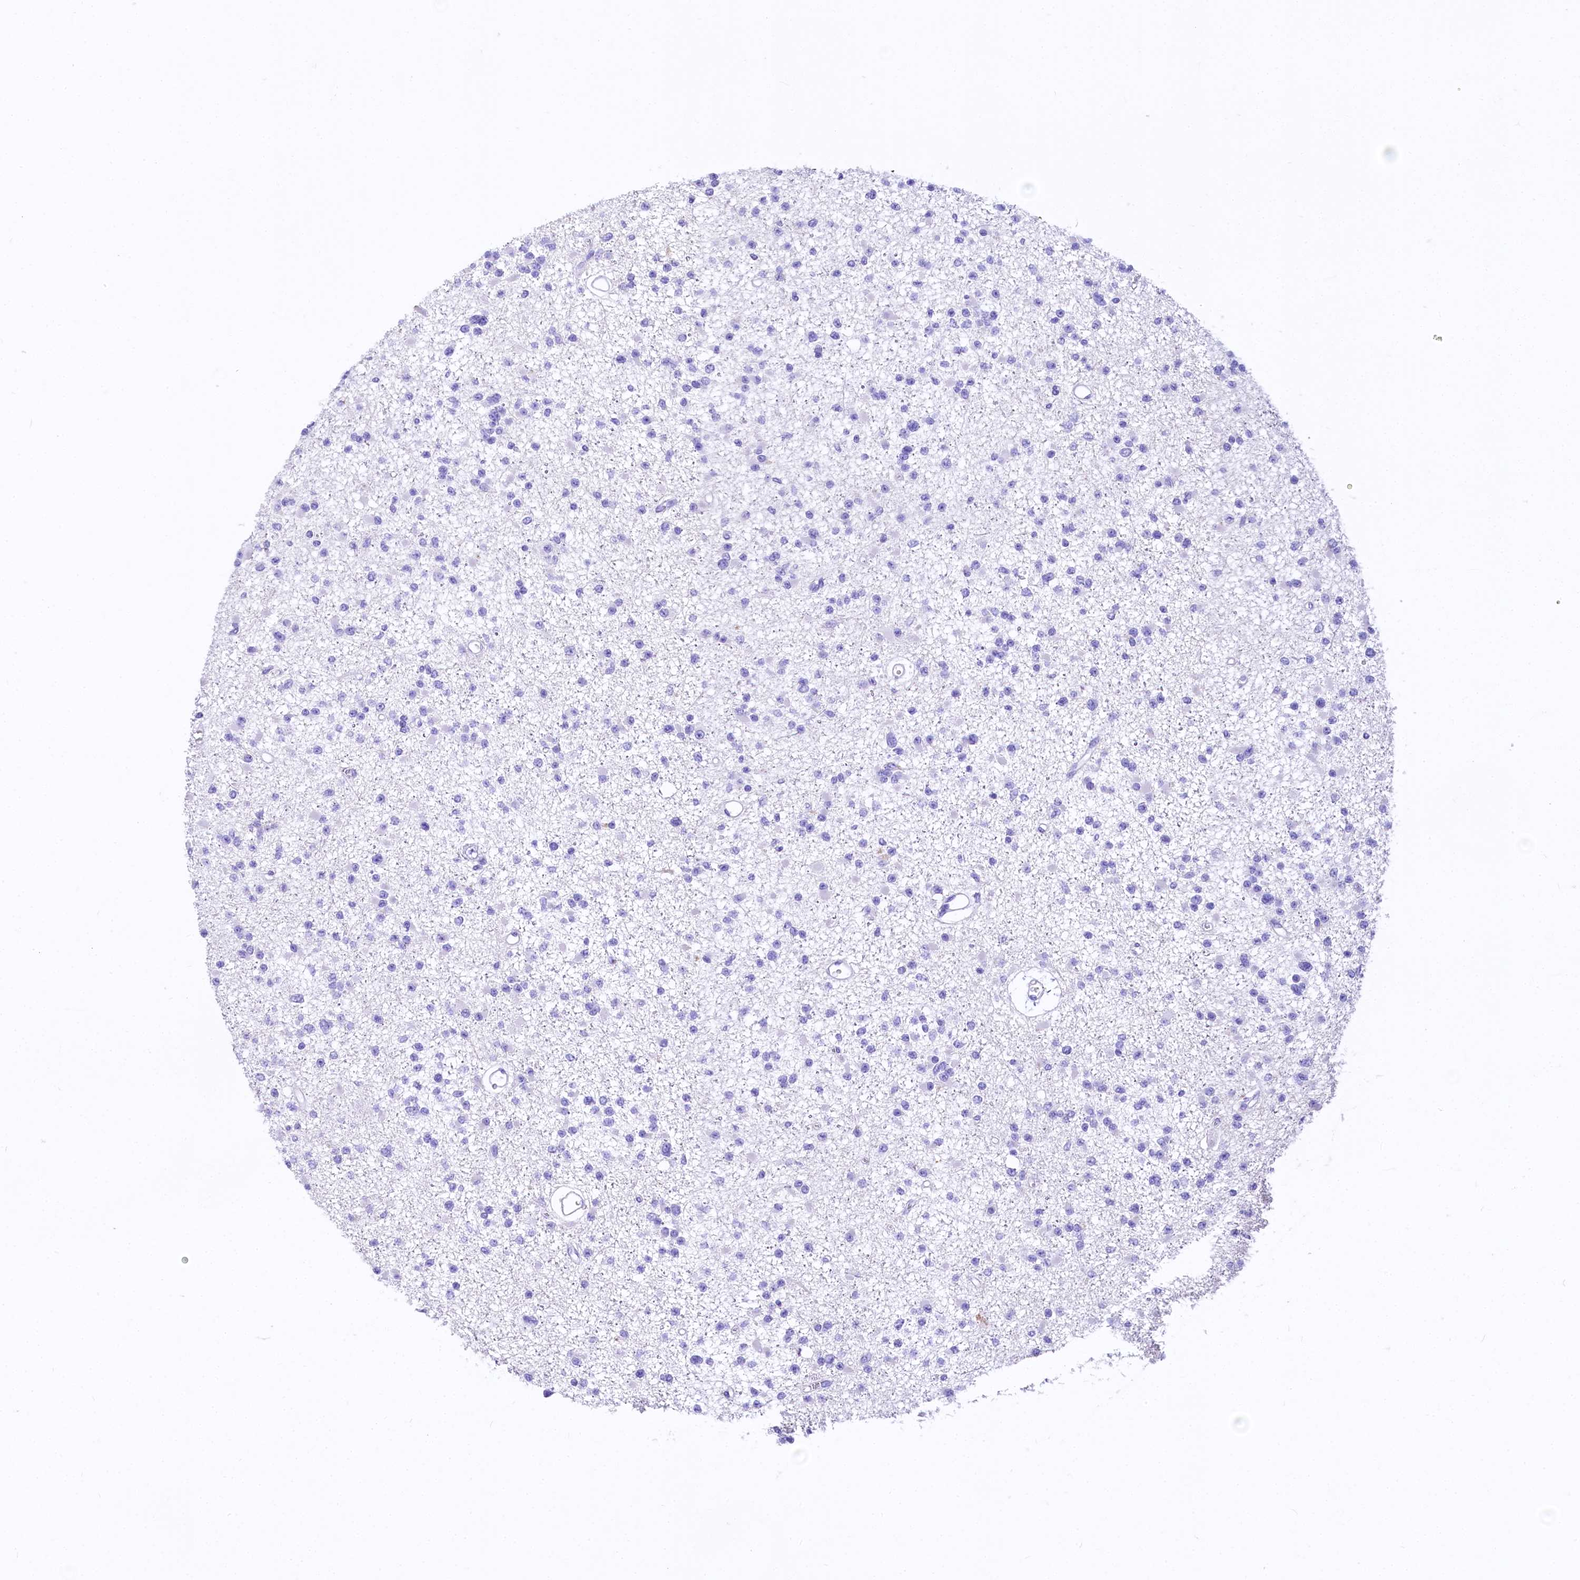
{"staining": {"intensity": "negative", "quantity": "none", "location": "none"}, "tissue": "glioma", "cell_type": "Tumor cells", "image_type": "cancer", "snomed": [{"axis": "morphology", "description": "Glioma, malignant, Low grade"}, {"axis": "topography", "description": "Brain"}], "caption": "Immunohistochemical staining of human glioma shows no significant staining in tumor cells.", "gene": "A2ML1", "patient": {"sex": "female", "age": 22}}